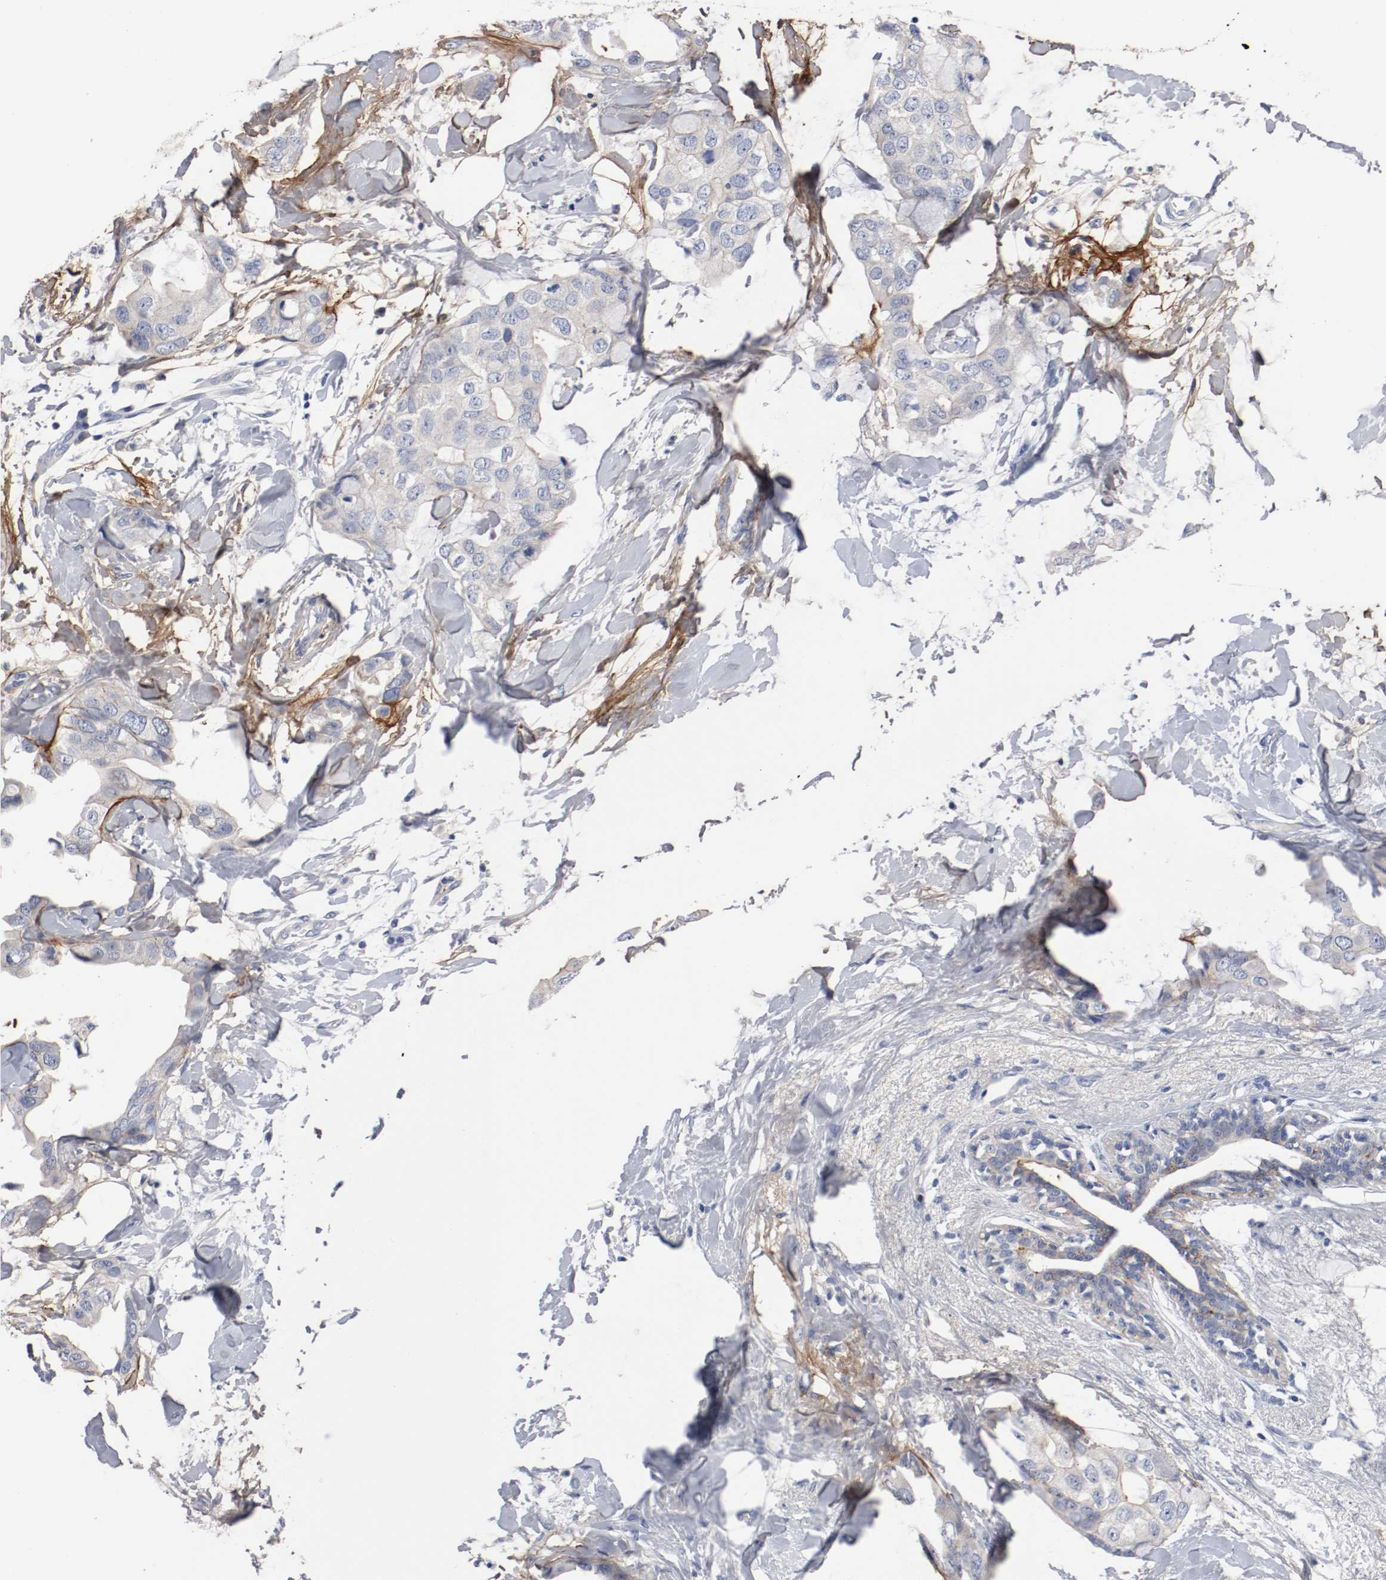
{"staining": {"intensity": "weak", "quantity": "<25%", "location": "cytoplasmic/membranous"}, "tissue": "breast cancer", "cell_type": "Tumor cells", "image_type": "cancer", "snomed": [{"axis": "morphology", "description": "Duct carcinoma"}, {"axis": "topography", "description": "Breast"}], "caption": "Histopathology image shows no protein staining in tumor cells of intraductal carcinoma (breast) tissue.", "gene": "TNC", "patient": {"sex": "female", "age": 40}}